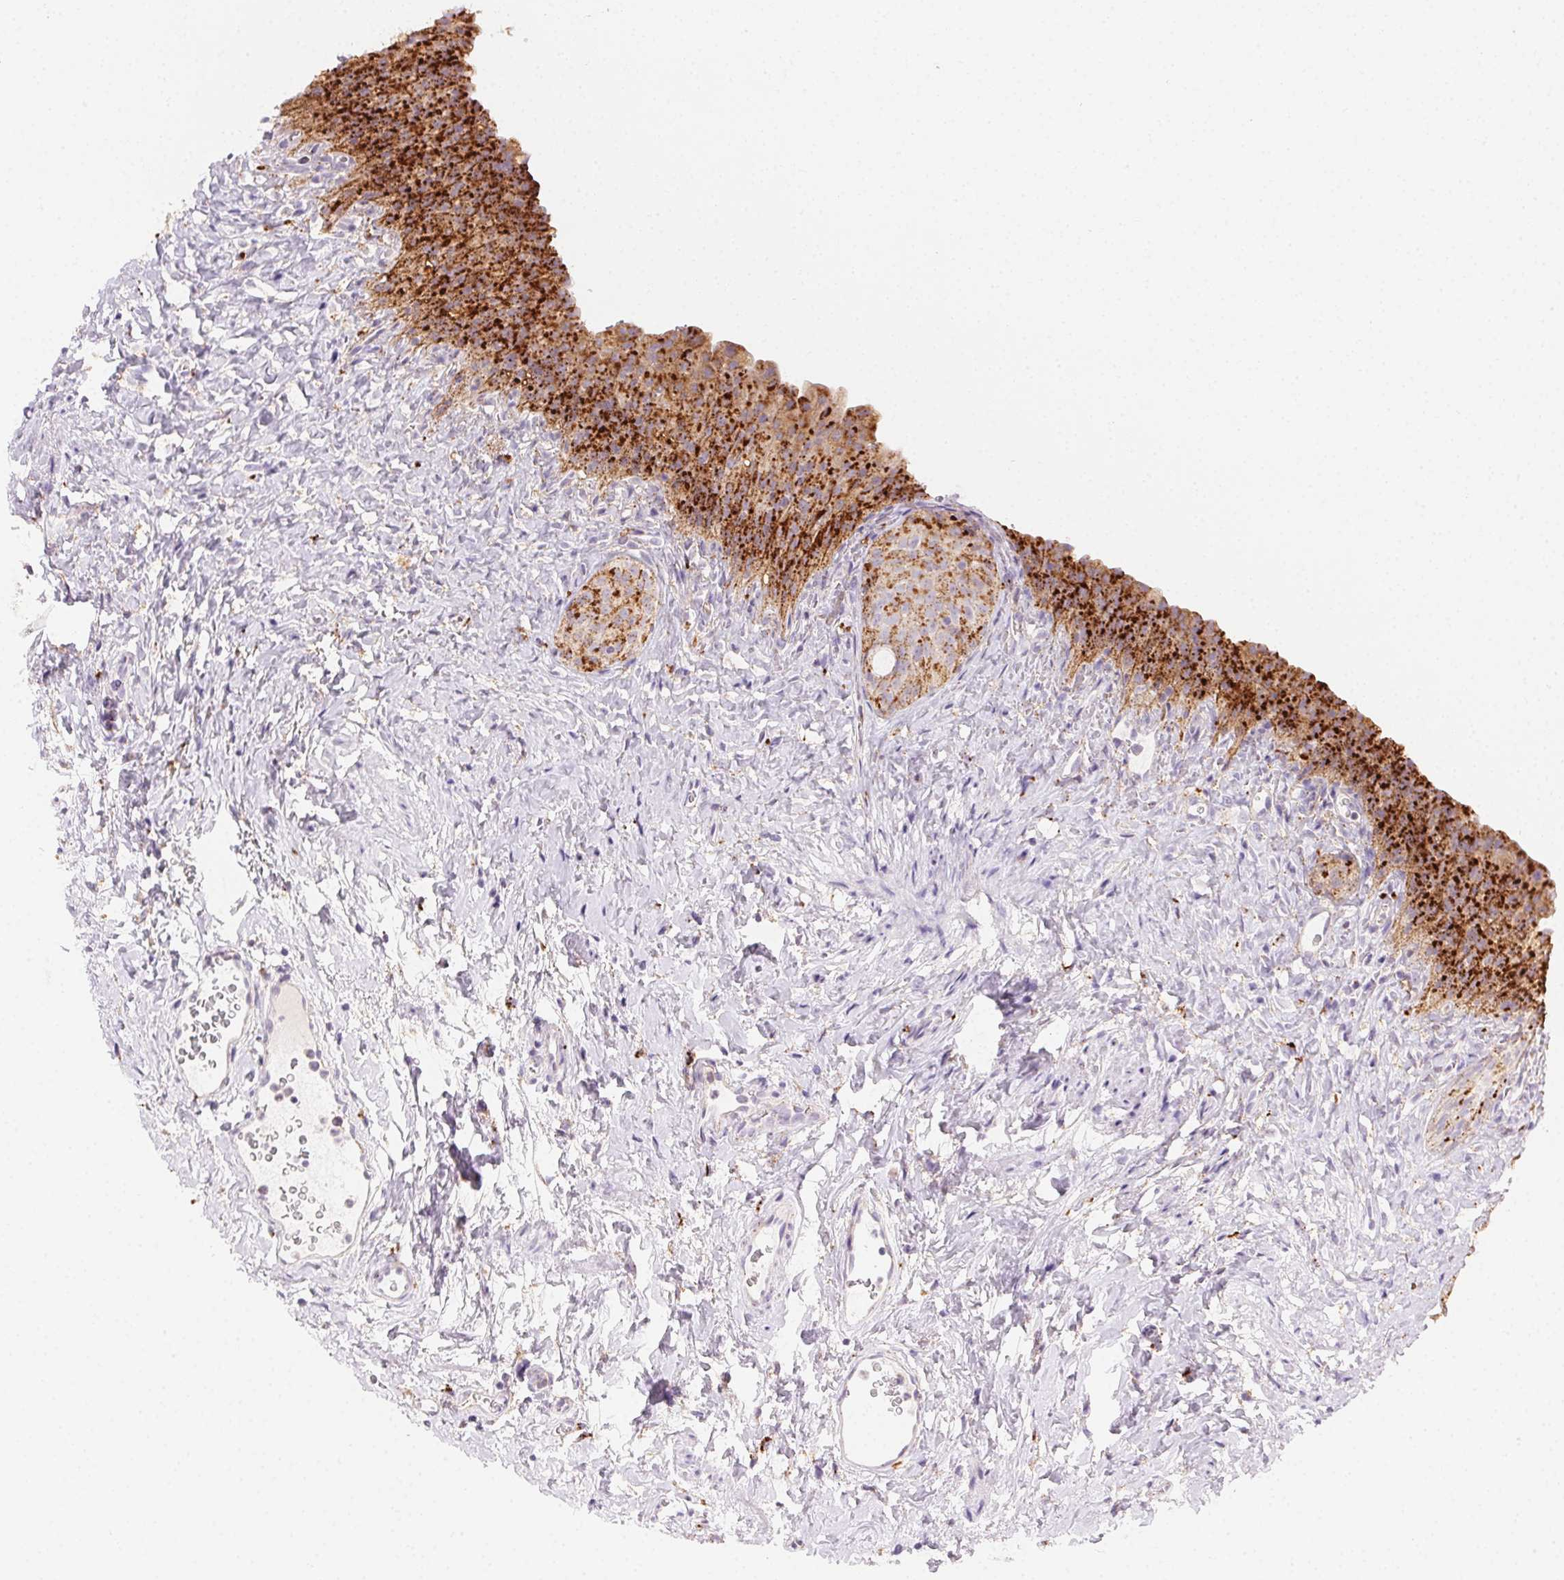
{"staining": {"intensity": "strong", "quantity": ">75%", "location": "cytoplasmic/membranous"}, "tissue": "urinary bladder", "cell_type": "Urothelial cells", "image_type": "normal", "snomed": [{"axis": "morphology", "description": "Normal tissue, NOS"}, {"axis": "topography", "description": "Urinary bladder"}, {"axis": "topography", "description": "Prostate"}], "caption": "DAB immunohistochemical staining of benign urinary bladder shows strong cytoplasmic/membranous protein staining in approximately >75% of urothelial cells. The protein is stained brown, and the nuclei are stained in blue (DAB (3,3'-diaminobenzidine) IHC with brightfield microscopy, high magnification).", "gene": "SCPEP1", "patient": {"sex": "male", "age": 76}}